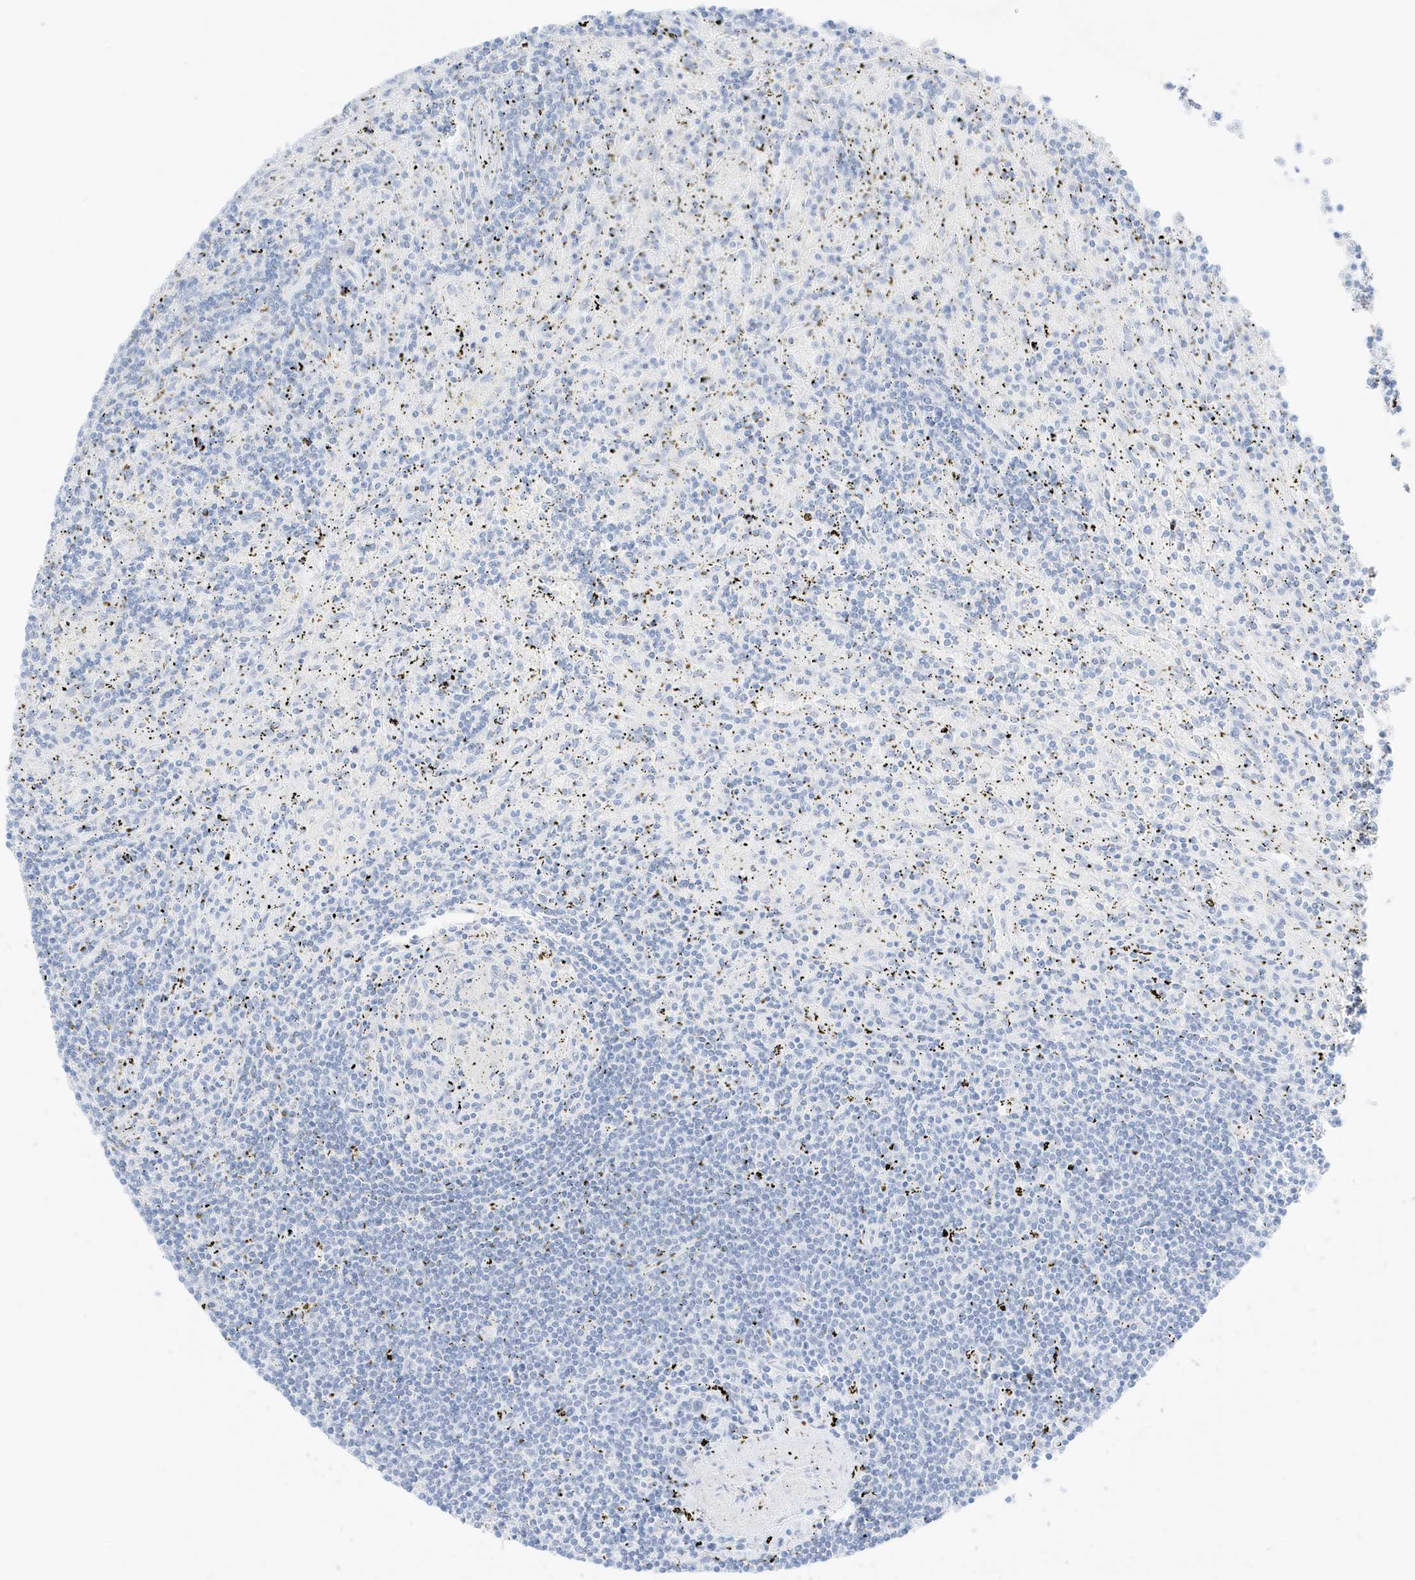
{"staining": {"intensity": "negative", "quantity": "none", "location": "none"}, "tissue": "lymphoma", "cell_type": "Tumor cells", "image_type": "cancer", "snomed": [{"axis": "morphology", "description": "Malignant lymphoma, non-Hodgkin's type, Low grade"}, {"axis": "topography", "description": "Spleen"}], "caption": "An immunohistochemistry (IHC) histopathology image of low-grade malignant lymphoma, non-Hodgkin's type is shown. There is no staining in tumor cells of low-grade malignant lymphoma, non-Hodgkin's type. (Immunohistochemistry (ihc), brightfield microscopy, high magnification).", "gene": "SLC22A13", "patient": {"sex": "male", "age": 76}}